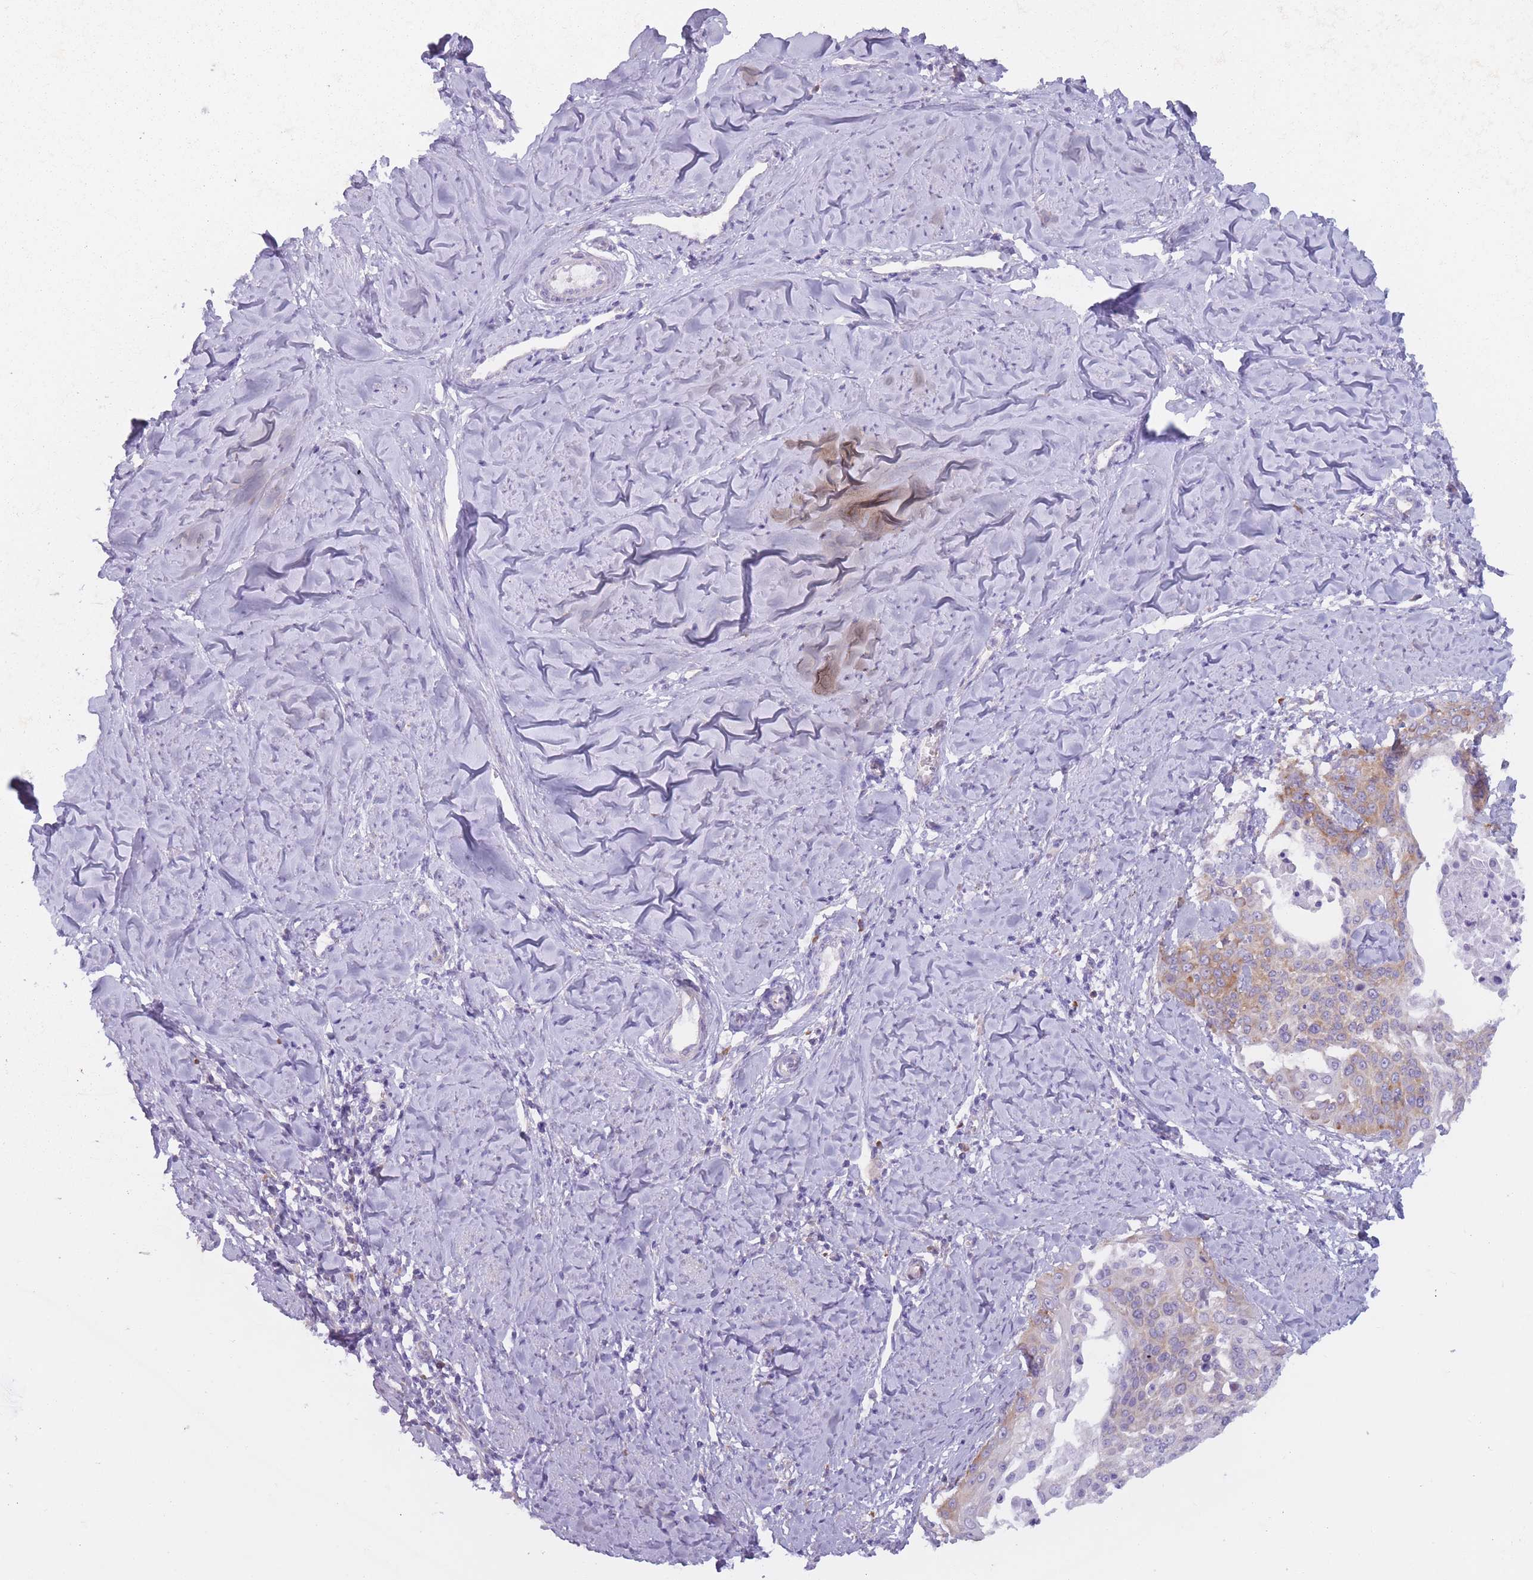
{"staining": {"intensity": "weak", "quantity": "25%-75%", "location": "cytoplasmic/membranous"}, "tissue": "cervical cancer", "cell_type": "Tumor cells", "image_type": "cancer", "snomed": [{"axis": "morphology", "description": "Squamous cell carcinoma, NOS"}, {"axis": "topography", "description": "Cervix"}], "caption": "Protein analysis of cervical squamous cell carcinoma tissue reveals weak cytoplasmic/membranous positivity in approximately 25%-75% of tumor cells.", "gene": "RPL18", "patient": {"sex": "female", "age": 44}}